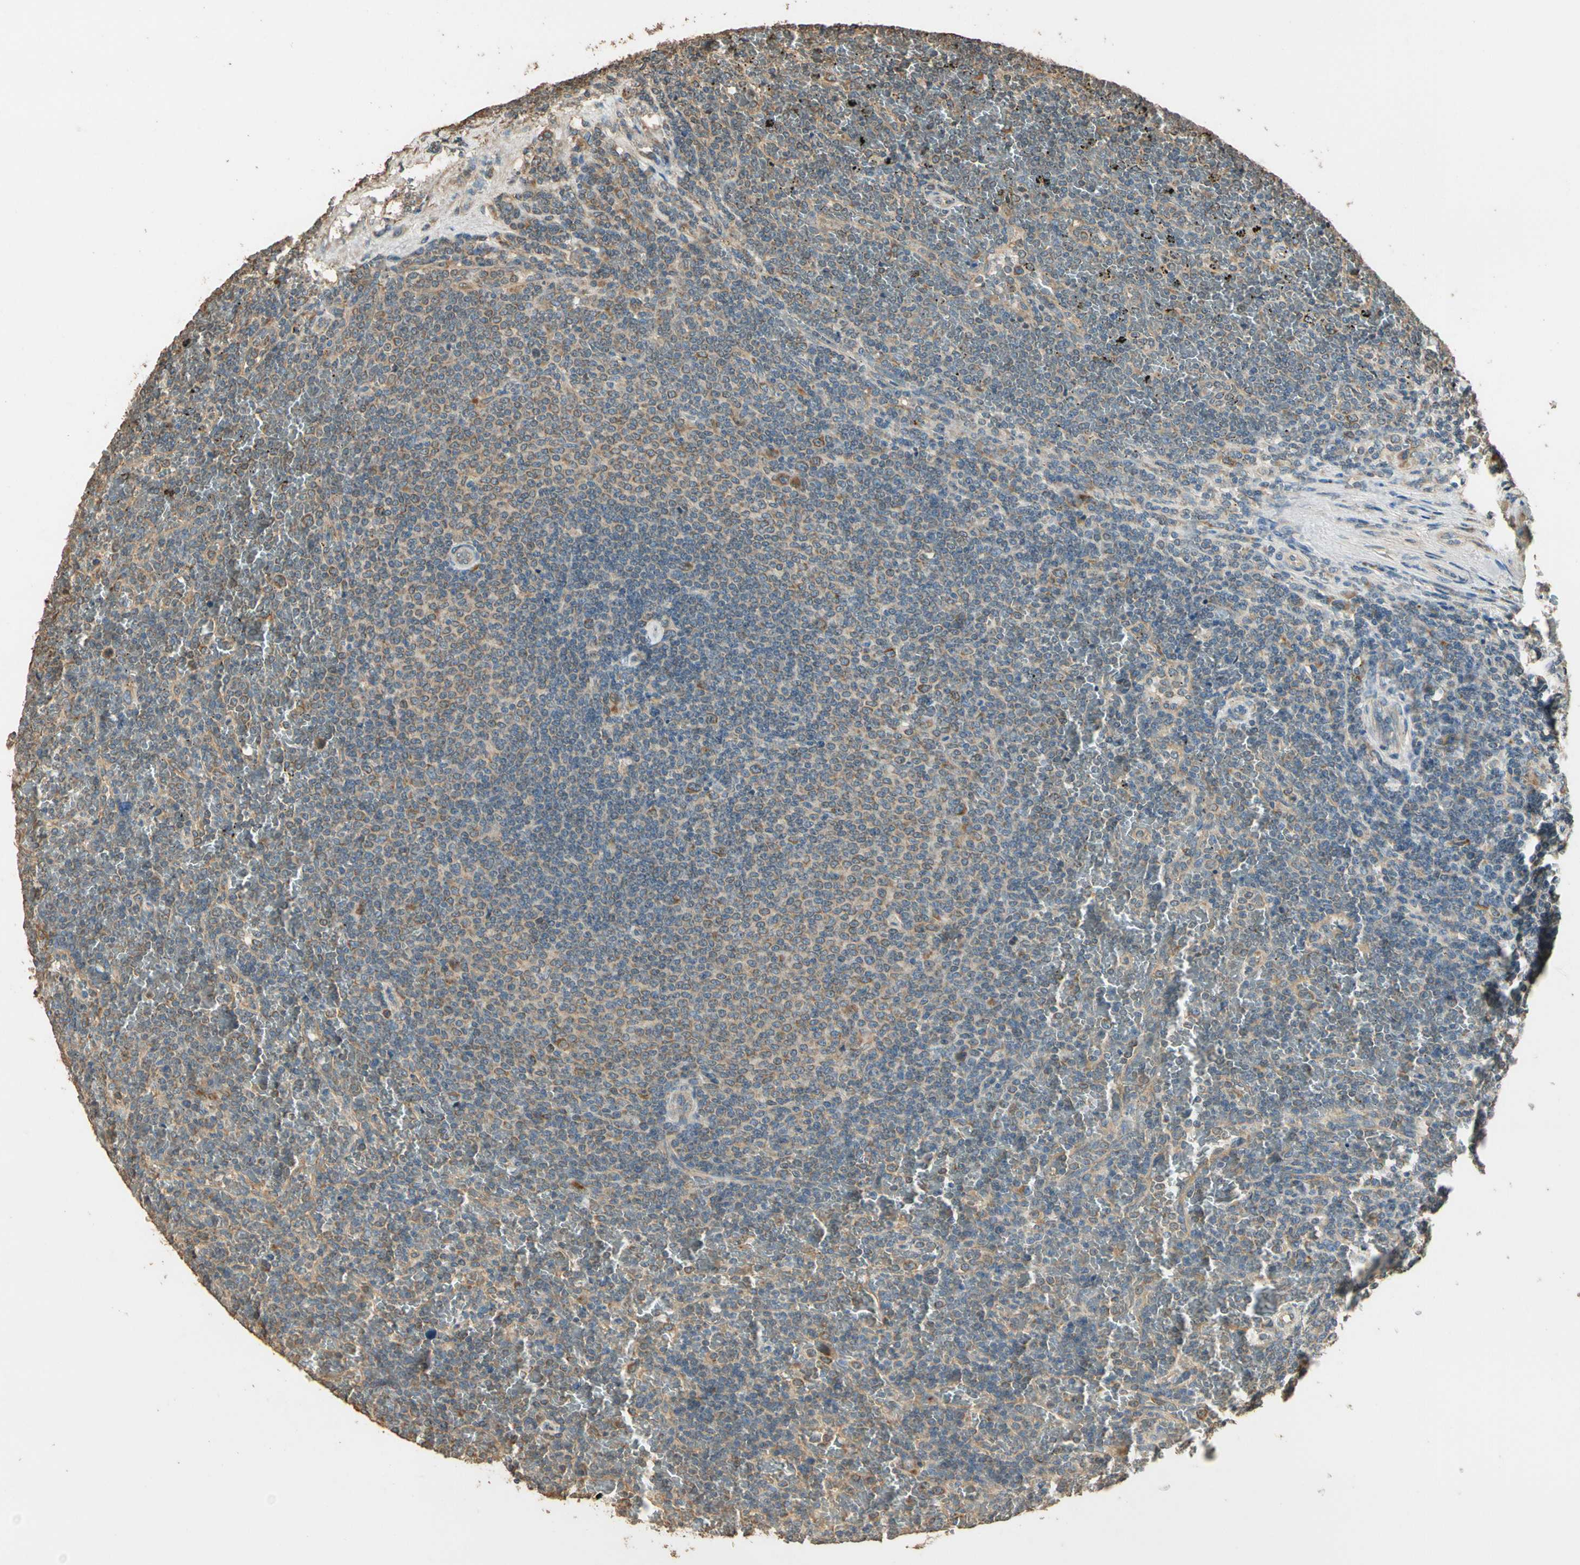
{"staining": {"intensity": "weak", "quantity": "25%-75%", "location": "cytoplasmic/membranous"}, "tissue": "lymphoma", "cell_type": "Tumor cells", "image_type": "cancer", "snomed": [{"axis": "morphology", "description": "Malignant lymphoma, non-Hodgkin's type, Low grade"}, {"axis": "topography", "description": "Spleen"}], "caption": "The micrograph exhibits staining of lymphoma, revealing weak cytoplasmic/membranous protein positivity (brown color) within tumor cells.", "gene": "STX18", "patient": {"sex": "female", "age": 77}}